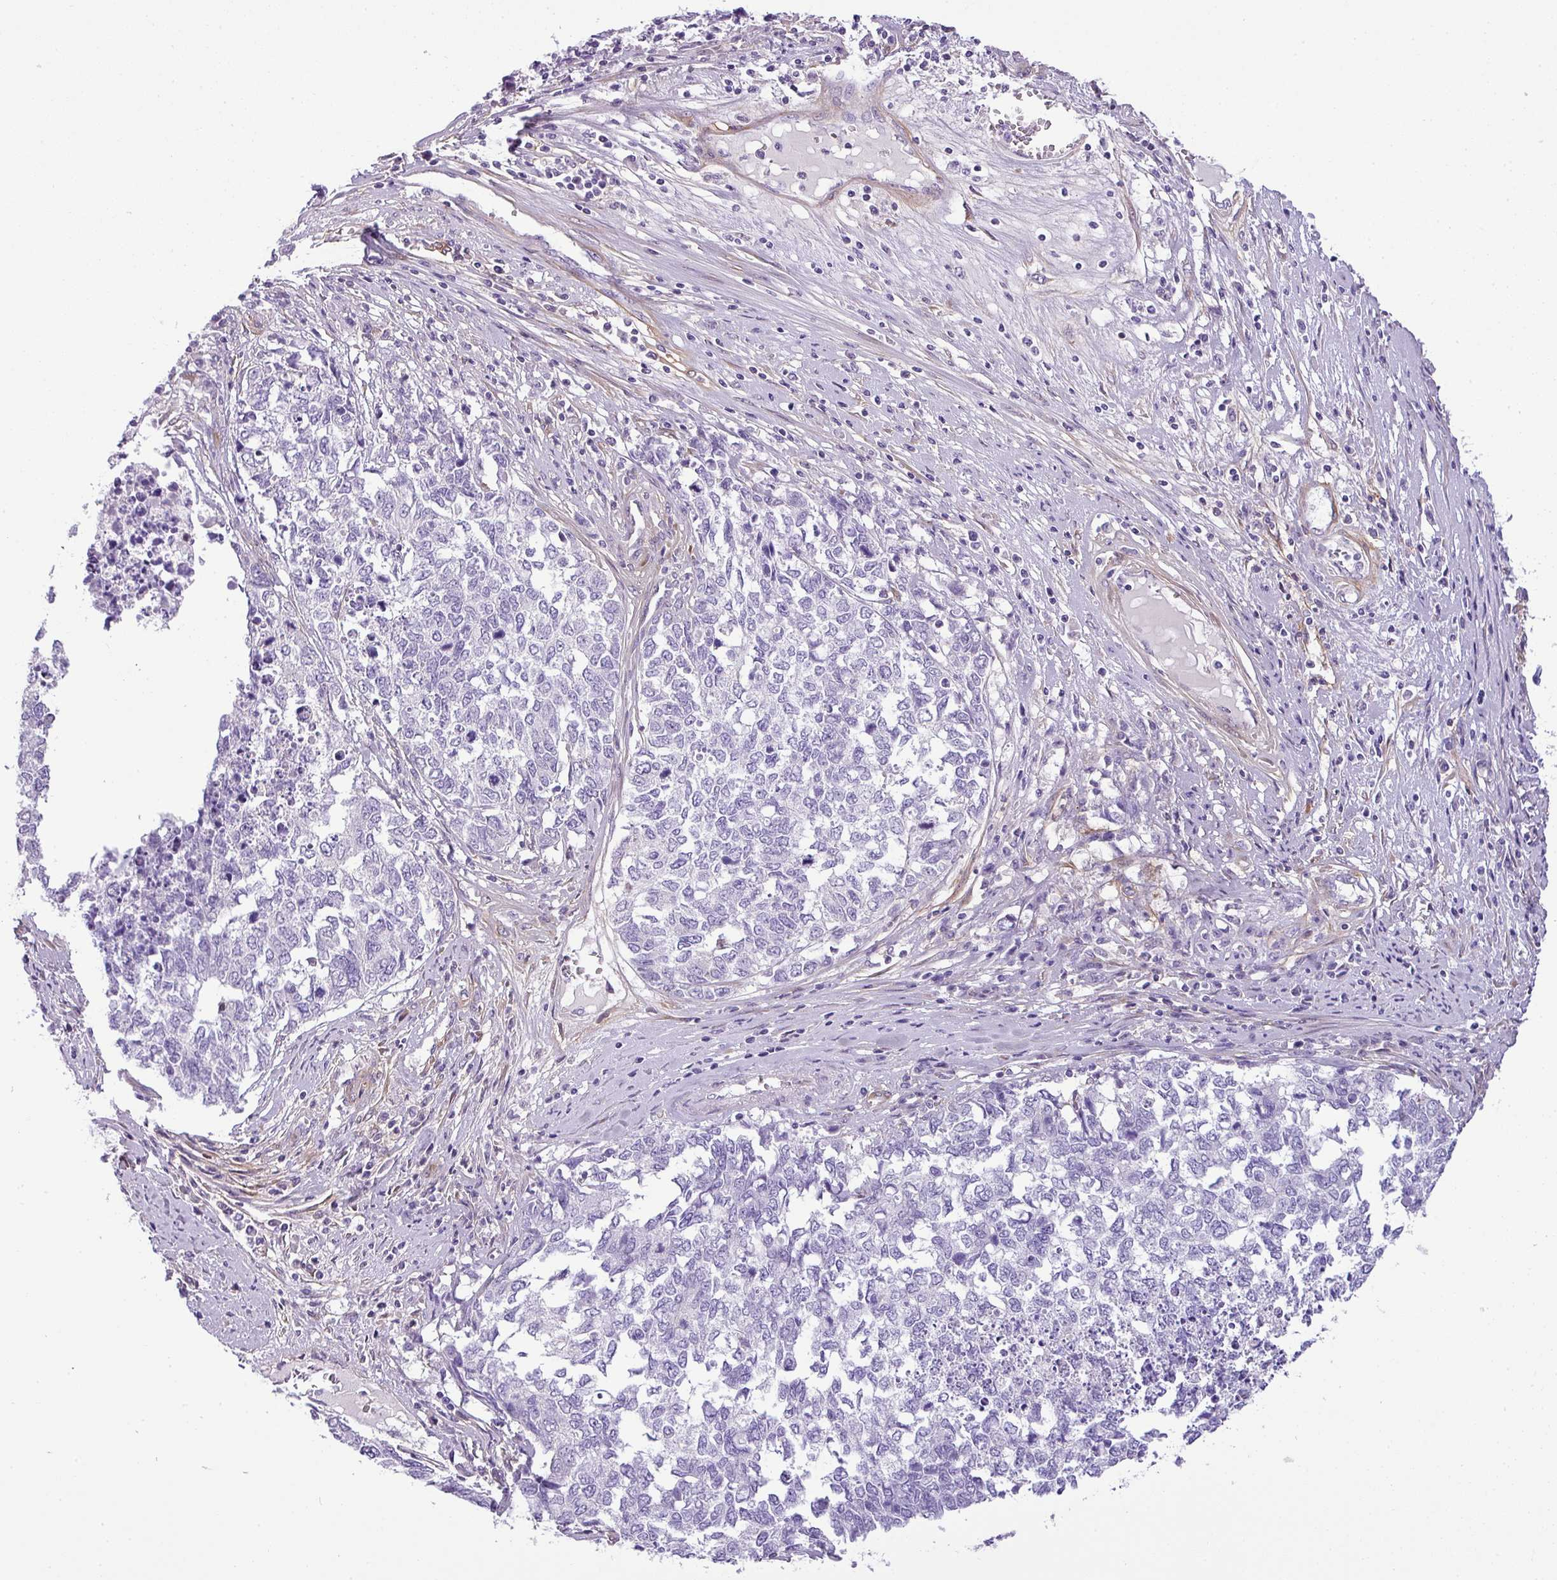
{"staining": {"intensity": "negative", "quantity": "none", "location": "none"}, "tissue": "cervical cancer", "cell_type": "Tumor cells", "image_type": "cancer", "snomed": [{"axis": "morphology", "description": "Squamous cell carcinoma, NOS"}, {"axis": "topography", "description": "Cervix"}], "caption": "IHC of cervical cancer (squamous cell carcinoma) exhibits no expression in tumor cells.", "gene": "PARD6G", "patient": {"sex": "female", "age": 63}}